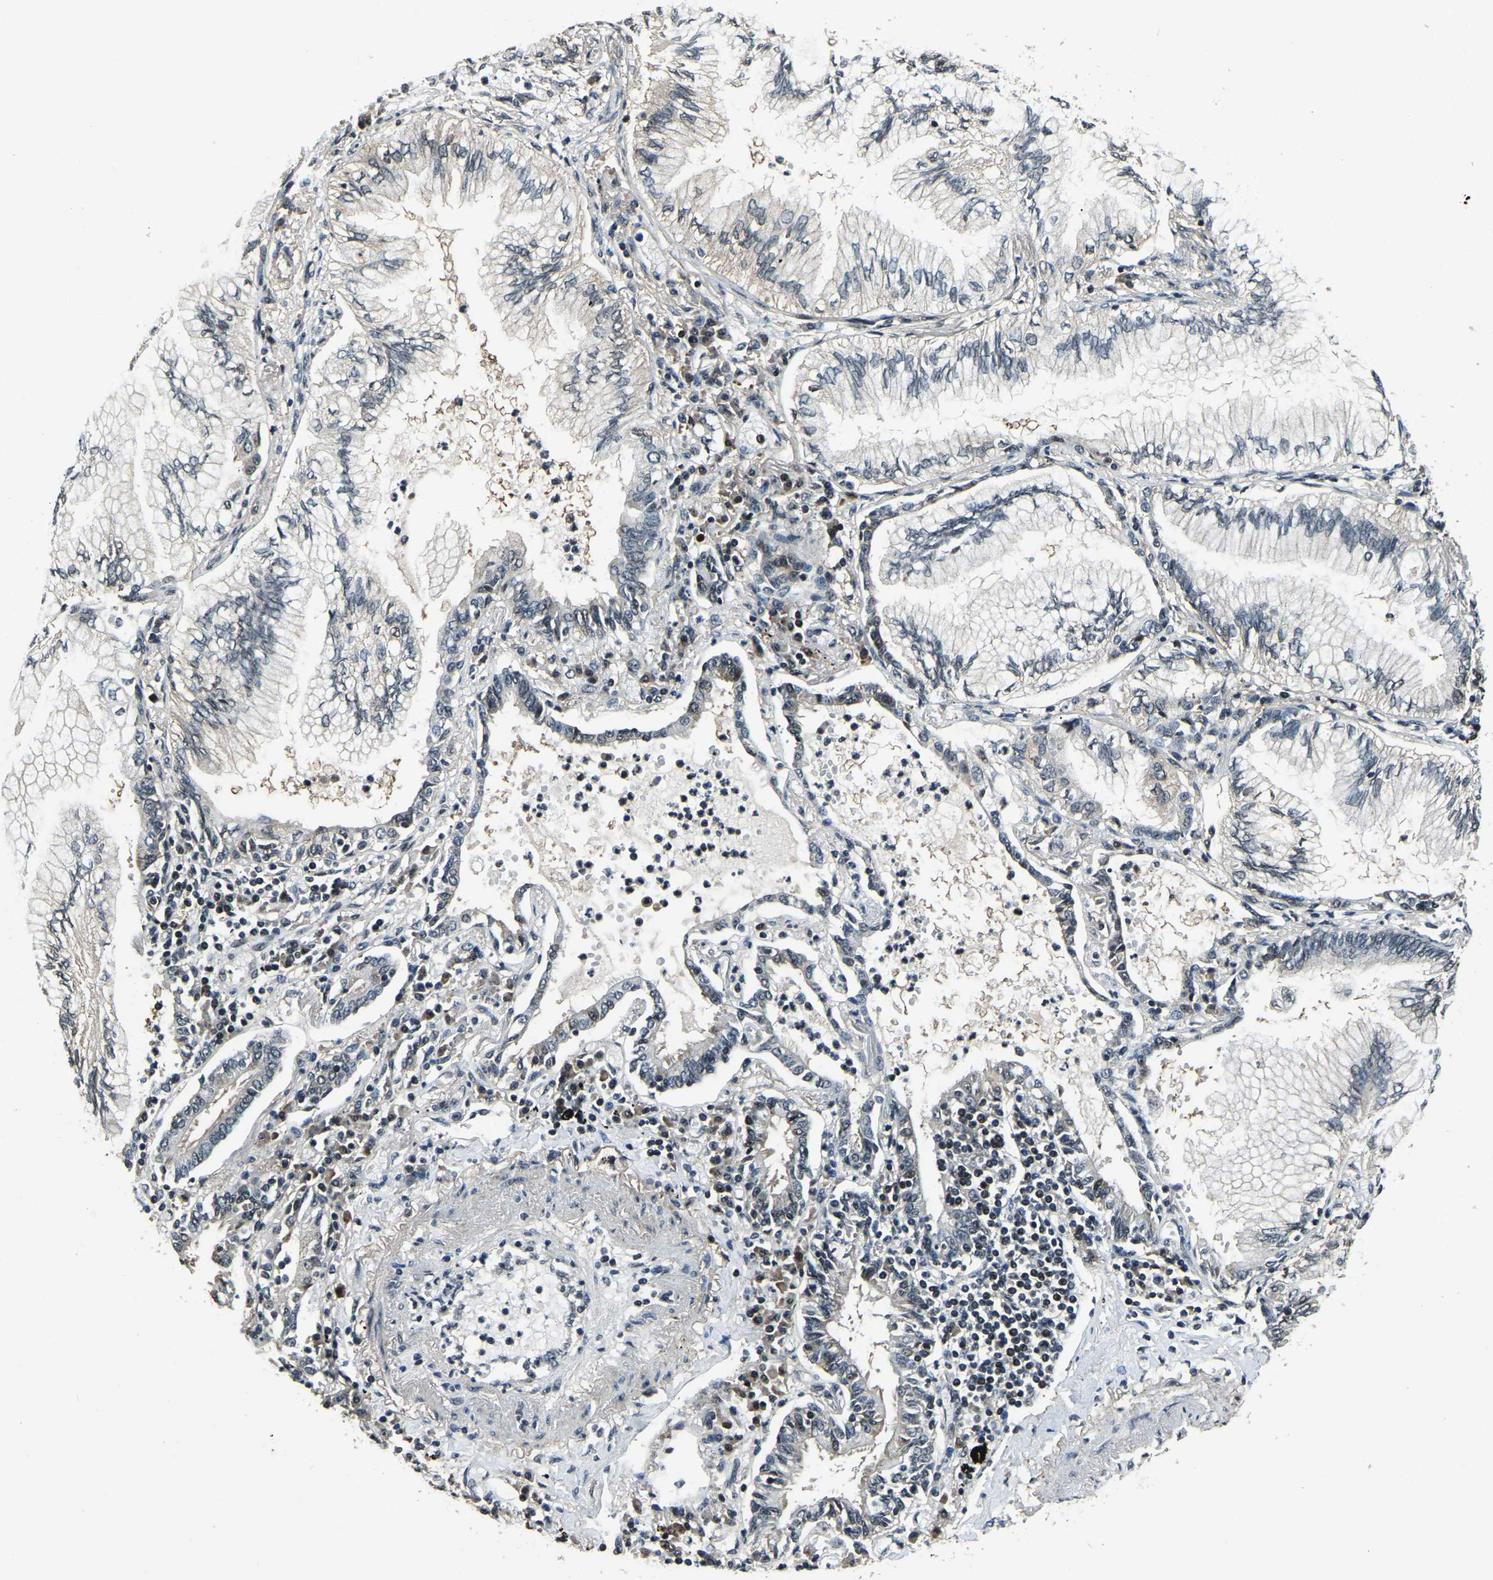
{"staining": {"intensity": "negative", "quantity": "none", "location": "none"}, "tissue": "lung cancer", "cell_type": "Tumor cells", "image_type": "cancer", "snomed": [{"axis": "morphology", "description": "Normal tissue, NOS"}, {"axis": "morphology", "description": "Adenocarcinoma, NOS"}, {"axis": "topography", "description": "Bronchus"}, {"axis": "topography", "description": "Lung"}], "caption": "IHC photomicrograph of lung cancer stained for a protein (brown), which displays no staining in tumor cells.", "gene": "ANKIB1", "patient": {"sex": "female", "age": 70}}